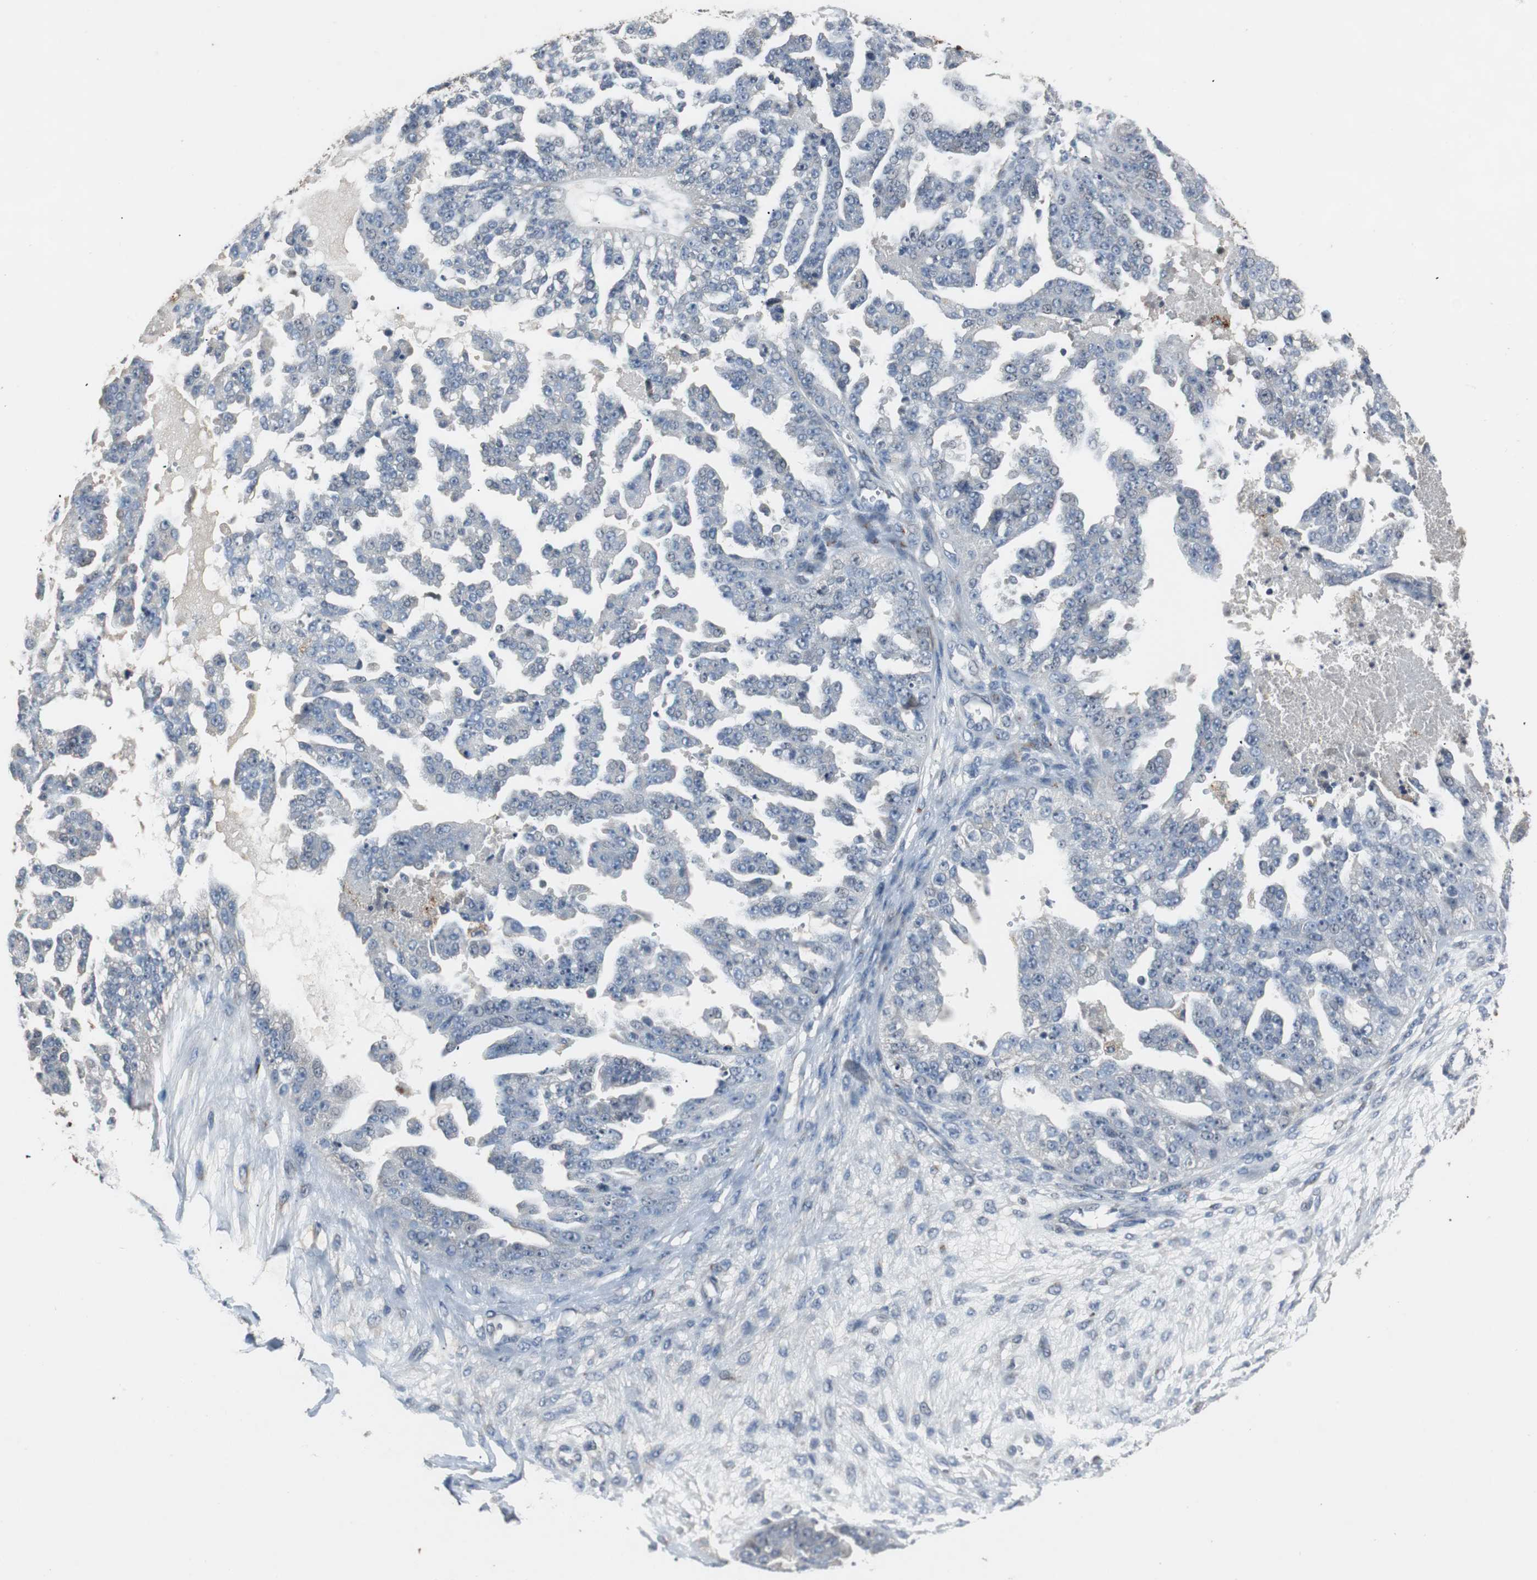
{"staining": {"intensity": "negative", "quantity": "none", "location": "none"}, "tissue": "ovarian cancer", "cell_type": "Tumor cells", "image_type": "cancer", "snomed": [{"axis": "morphology", "description": "Carcinoma, NOS"}, {"axis": "topography", "description": "Soft tissue"}, {"axis": "topography", "description": "Ovary"}], "caption": "Tumor cells are negative for brown protein staining in ovarian carcinoma. Nuclei are stained in blue.", "gene": "PCYT1B", "patient": {"sex": "female", "age": 54}}